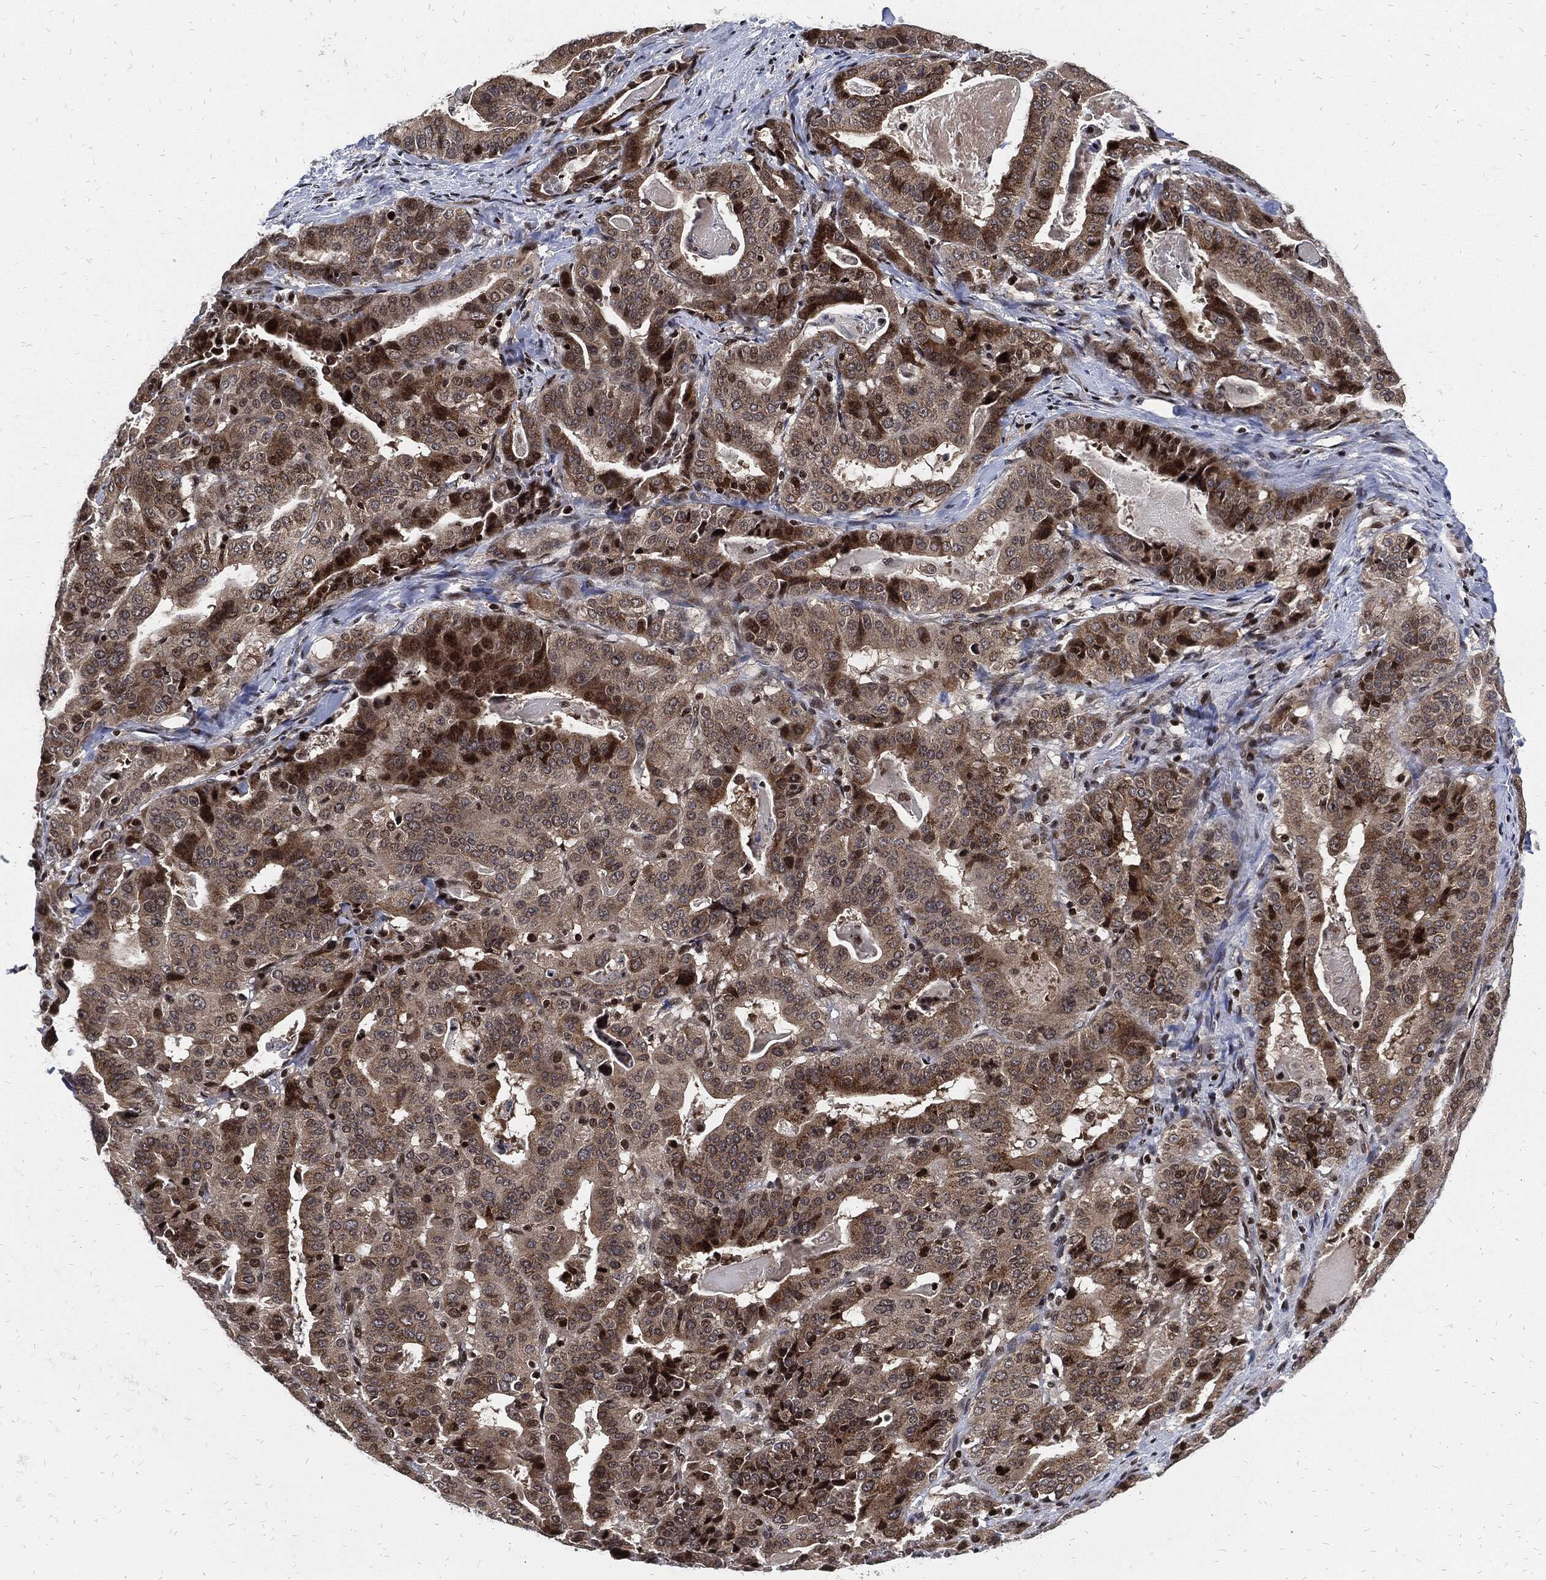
{"staining": {"intensity": "strong", "quantity": "<25%", "location": "cytoplasmic/membranous,nuclear"}, "tissue": "stomach cancer", "cell_type": "Tumor cells", "image_type": "cancer", "snomed": [{"axis": "morphology", "description": "Adenocarcinoma, NOS"}, {"axis": "topography", "description": "Stomach"}], "caption": "Immunohistochemical staining of human stomach adenocarcinoma exhibits medium levels of strong cytoplasmic/membranous and nuclear protein expression in approximately <25% of tumor cells.", "gene": "ZNF775", "patient": {"sex": "male", "age": 48}}